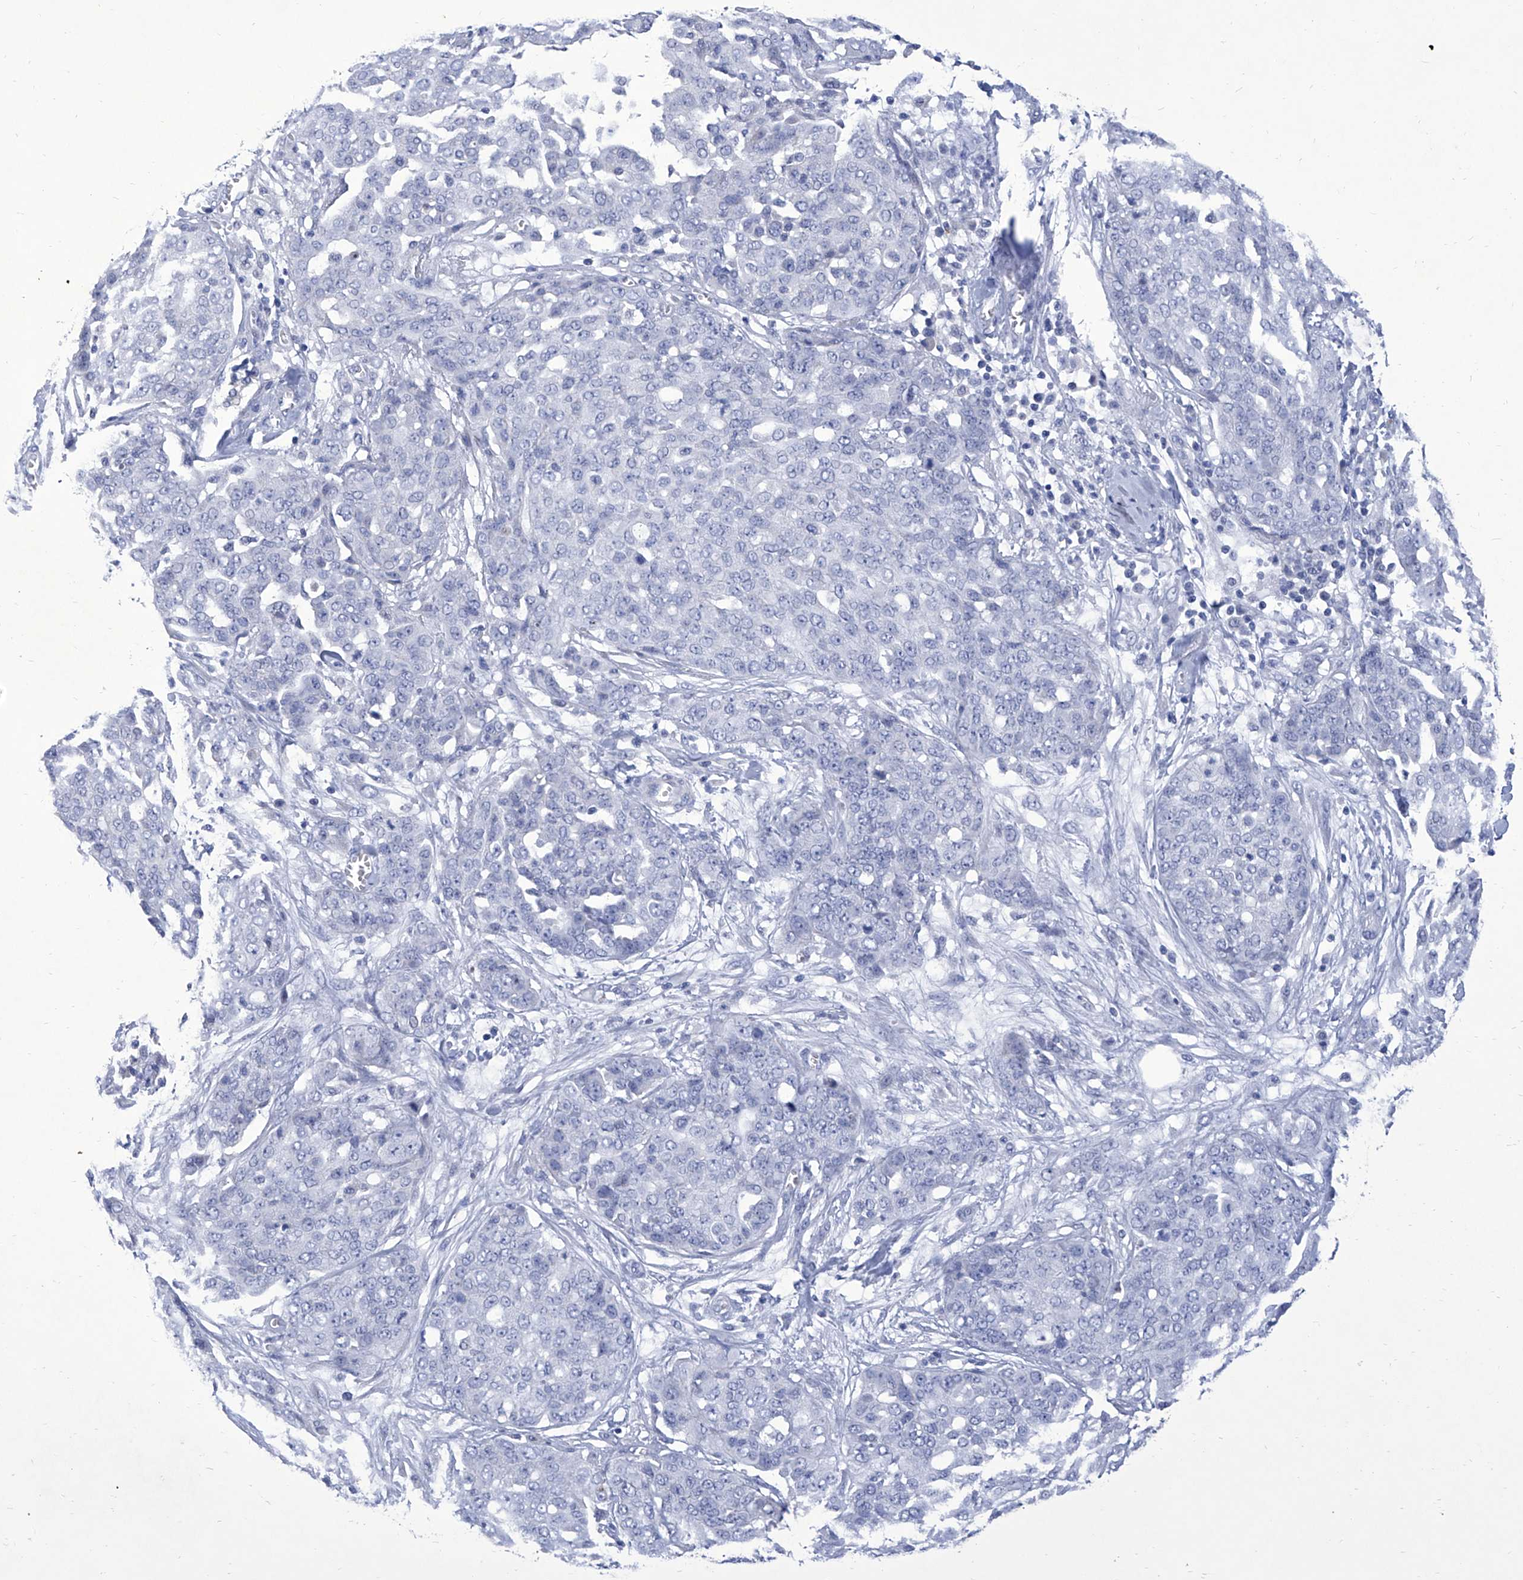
{"staining": {"intensity": "negative", "quantity": "none", "location": "none"}, "tissue": "ovarian cancer", "cell_type": "Tumor cells", "image_type": "cancer", "snomed": [{"axis": "morphology", "description": "Cystadenocarcinoma, serous, NOS"}, {"axis": "topography", "description": "Soft tissue"}, {"axis": "topography", "description": "Ovary"}], "caption": "A photomicrograph of human ovarian serous cystadenocarcinoma is negative for staining in tumor cells. Nuclei are stained in blue.", "gene": "IFNL2", "patient": {"sex": "female", "age": 57}}